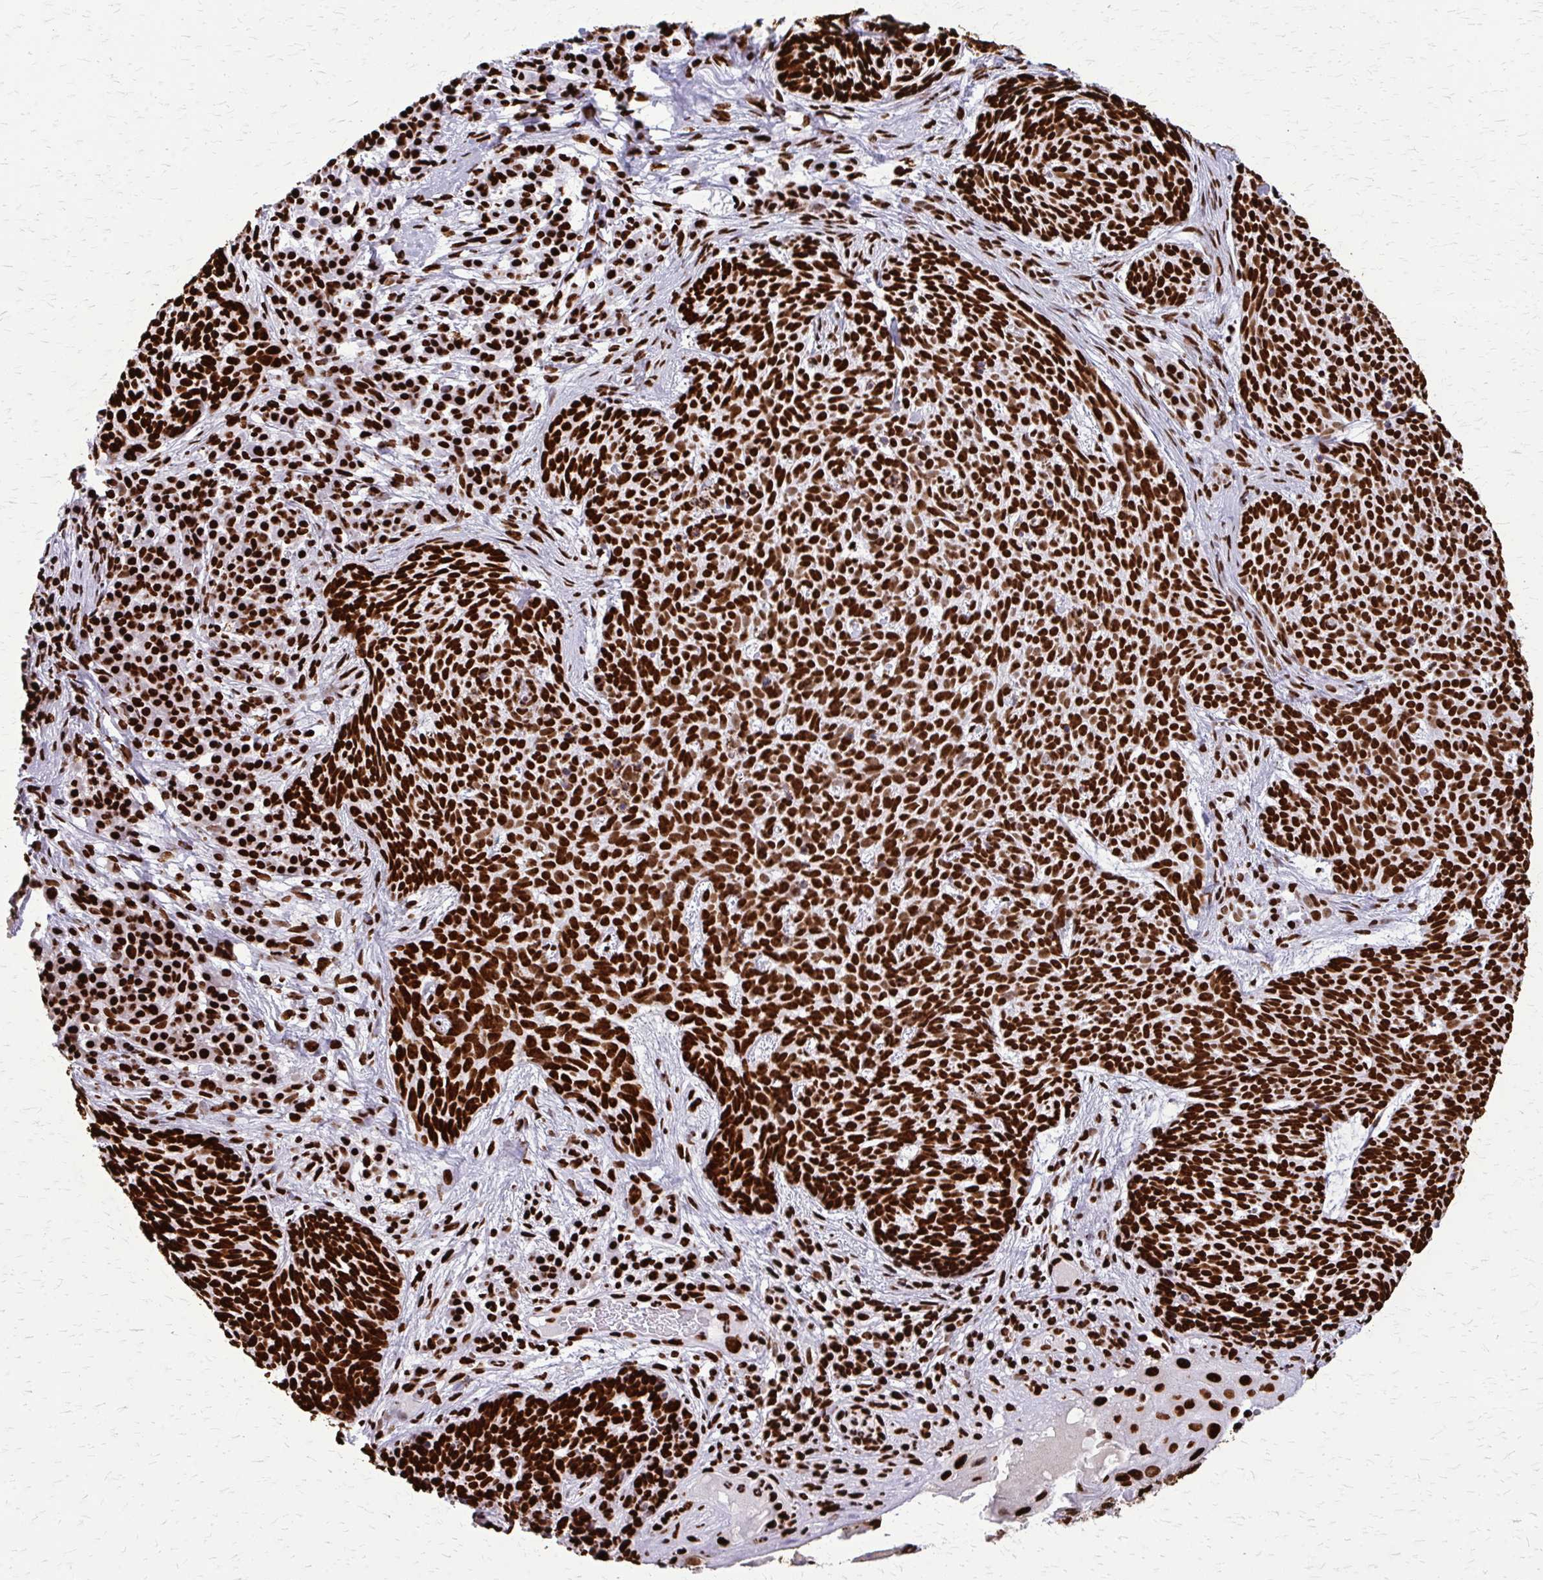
{"staining": {"intensity": "strong", "quantity": ">75%", "location": "nuclear"}, "tissue": "skin cancer", "cell_type": "Tumor cells", "image_type": "cancer", "snomed": [{"axis": "morphology", "description": "Basal cell carcinoma"}, {"axis": "topography", "description": "Skin"}], "caption": "Tumor cells demonstrate high levels of strong nuclear staining in approximately >75% of cells in human skin cancer (basal cell carcinoma). The staining was performed using DAB (3,3'-diaminobenzidine), with brown indicating positive protein expression. Nuclei are stained blue with hematoxylin.", "gene": "SFPQ", "patient": {"sex": "female", "age": 93}}